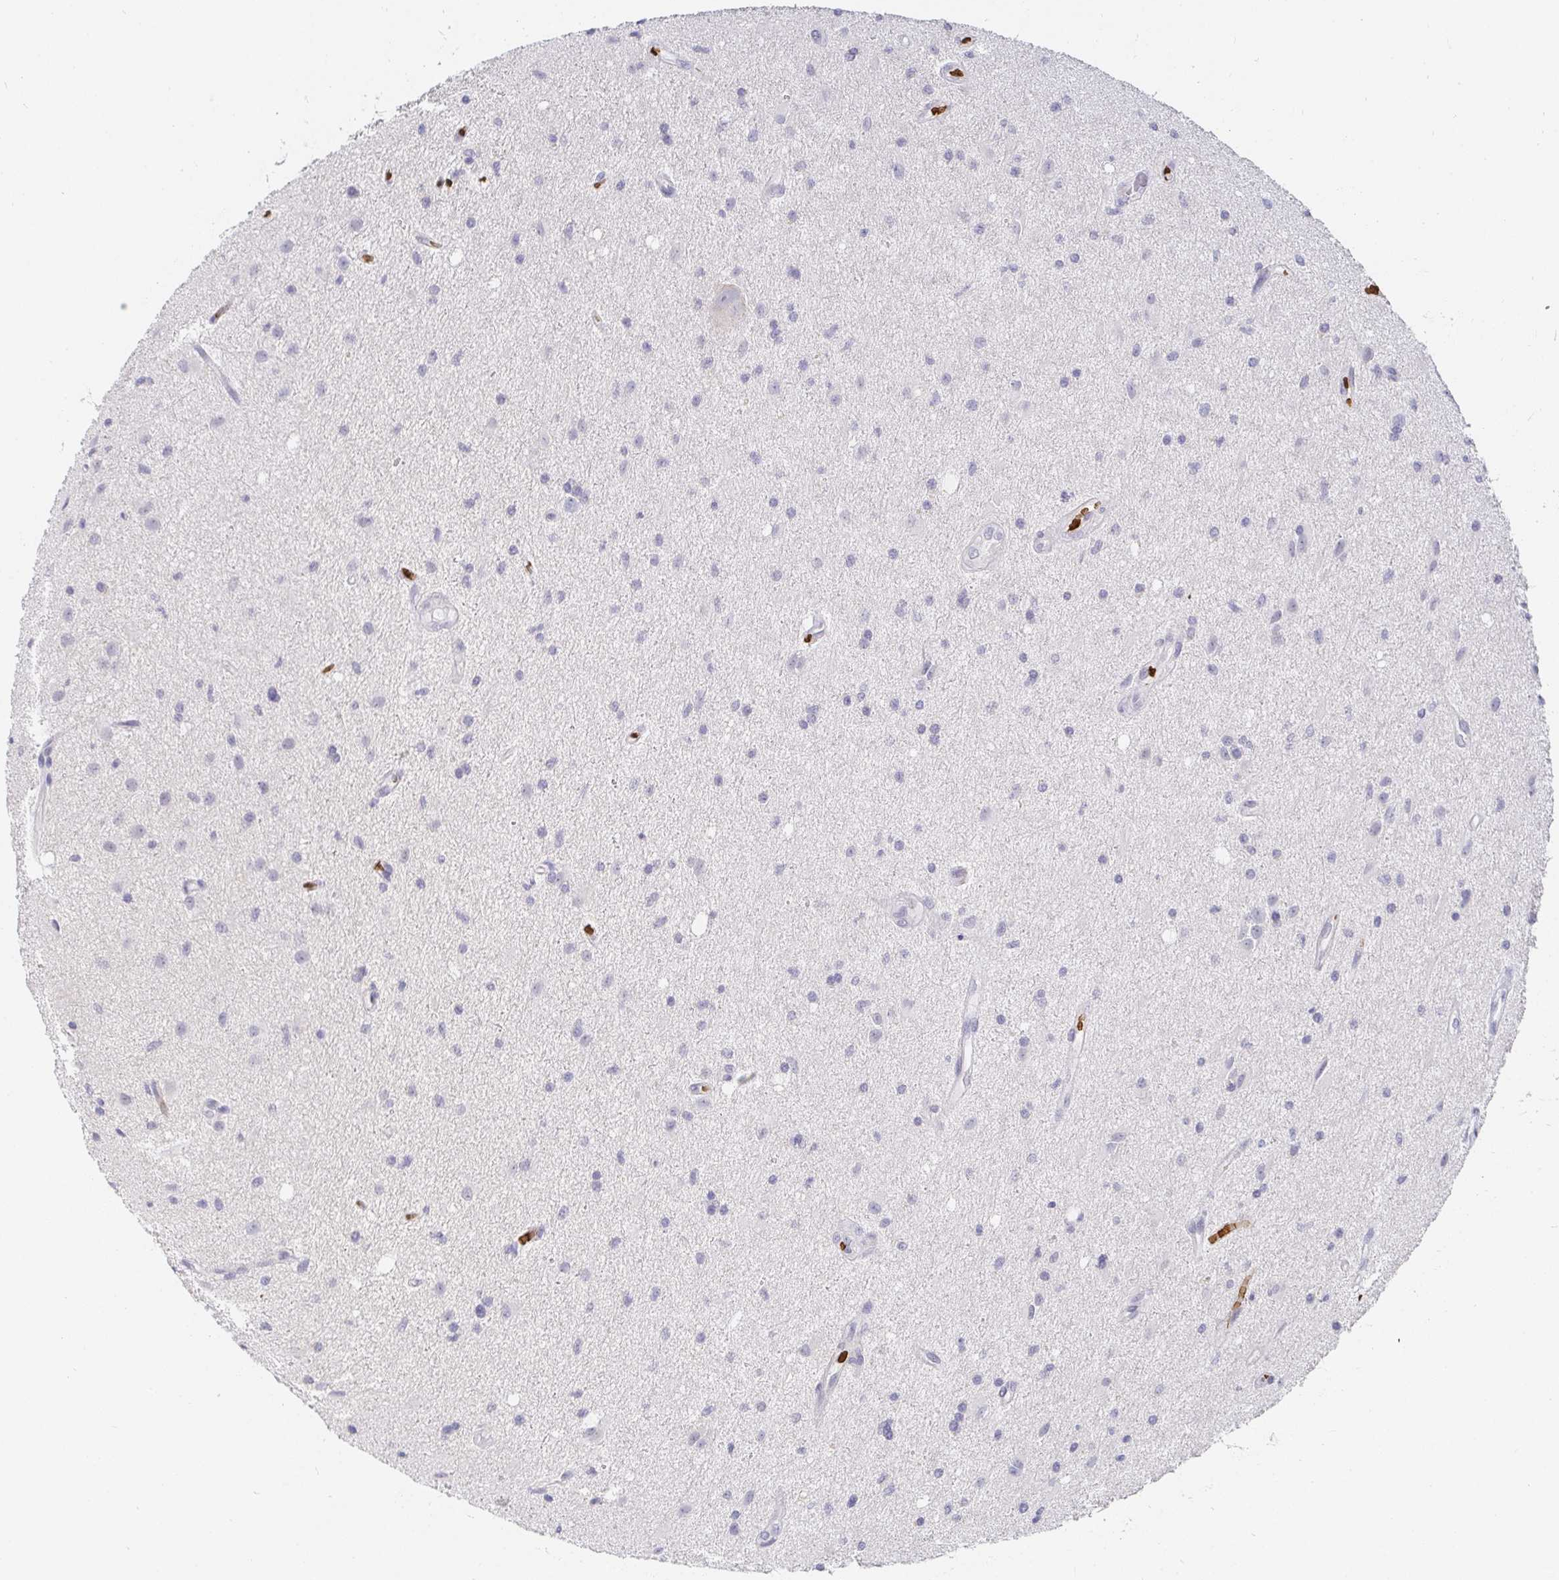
{"staining": {"intensity": "negative", "quantity": "none", "location": "none"}, "tissue": "glioma", "cell_type": "Tumor cells", "image_type": "cancer", "snomed": [{"axis": "morphology", "description": "Glioma, malignant, High grade"}, {"axis": "topography", "description": "Brain"}], "caption": "A micrograph of human glioma is negative for staining in tumor cells.", "gene": "FGF21", "patient": {"sex": "male", "age": 67}}